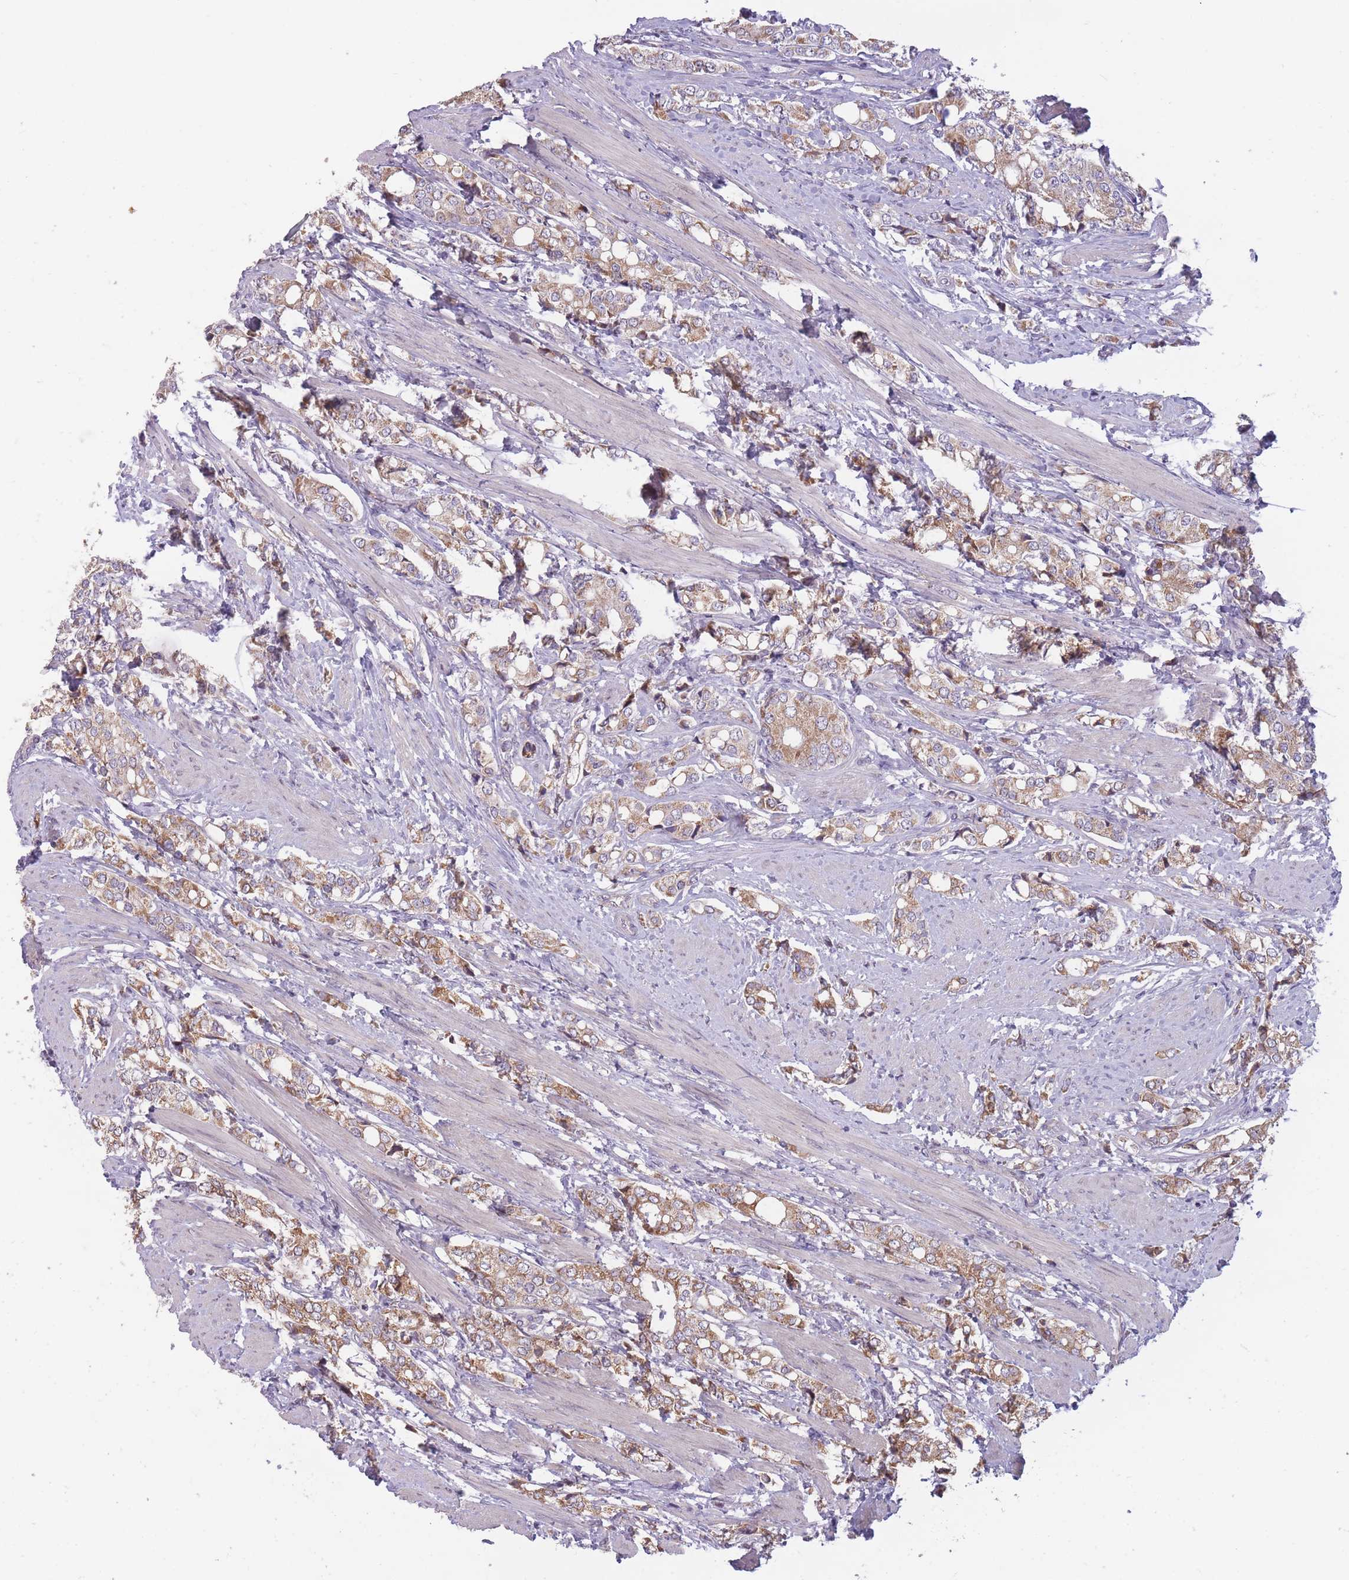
{"staining": {"intensity": "moderate", "quantity": ">75%", "location": "cytoplasmic/membranous"}, "tissue": "prostate cancer", "cell_type": "Tumor cells", "image_type": "cancer", "snomed": [{"axis": "morphology", "description": "Adenocarcinoma, High grade"}, {"axis": "topography", "description": "Prostate"}], "caption": "Moderate cytoplasmic/membranous positivity is identified in approximately >75% of tumor cells in adenocarcinoma (high-grade) (prostate). (Brightfield microscopy of DAB IHC at high magnification).", "gene": "MRPS18C", "patient": {"sex": "male", "age": 71}}